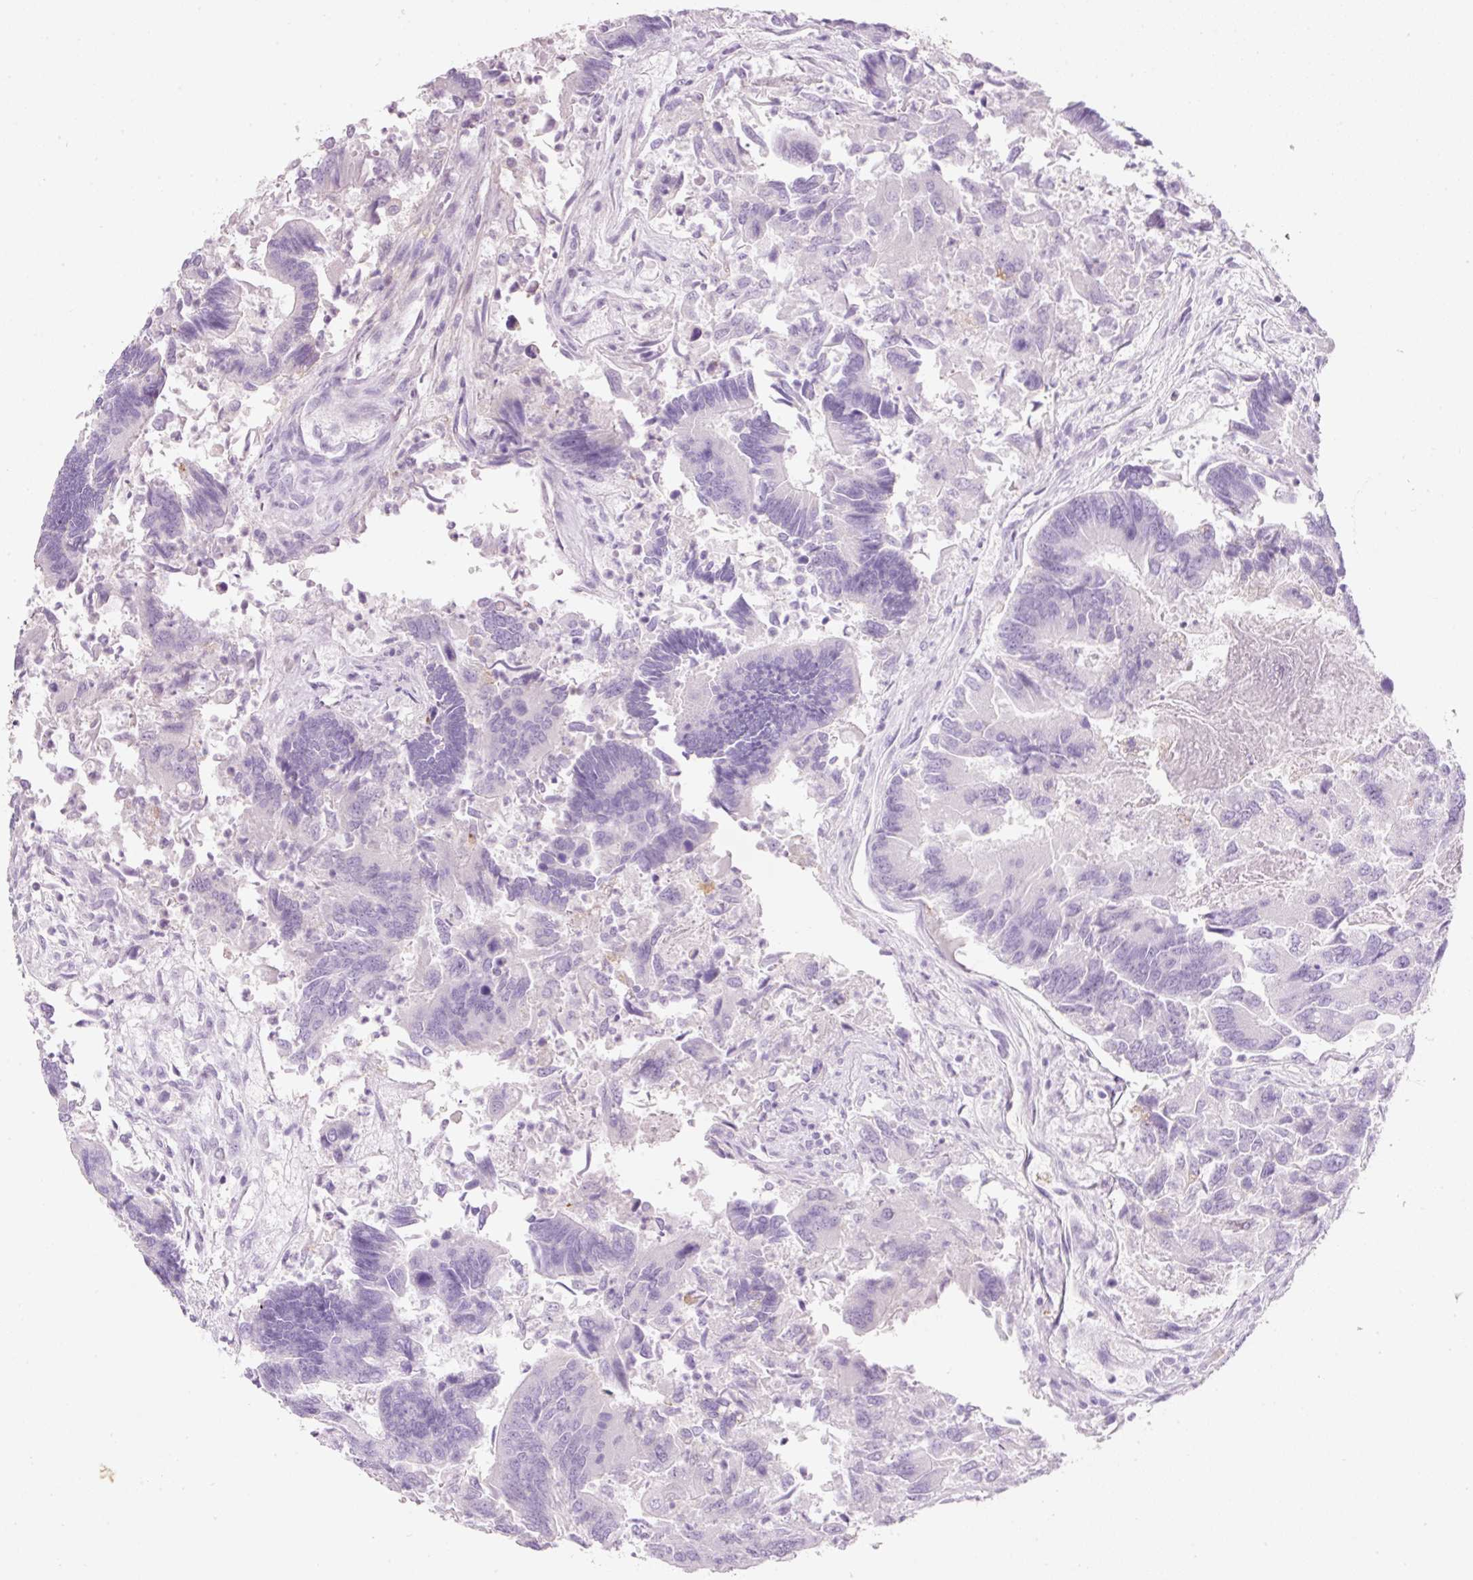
{"staining": {"intensity": "negative", "quantity": "none", "location": "none"}, "tissue": "colorectal cancer", "cell_type": "Tumor cells", "image_type": "cancer", "snomed": [{"axis": "morphology", "description": "Adenocarcinoma, NOS"}, {"axis": "topography", "description": "Colon"}], "caption": "There is no significant positivity in tumor cells of colorectal cancer.", "gene": "MFAP4", "patient": {"sex": "female", "age": 67}}